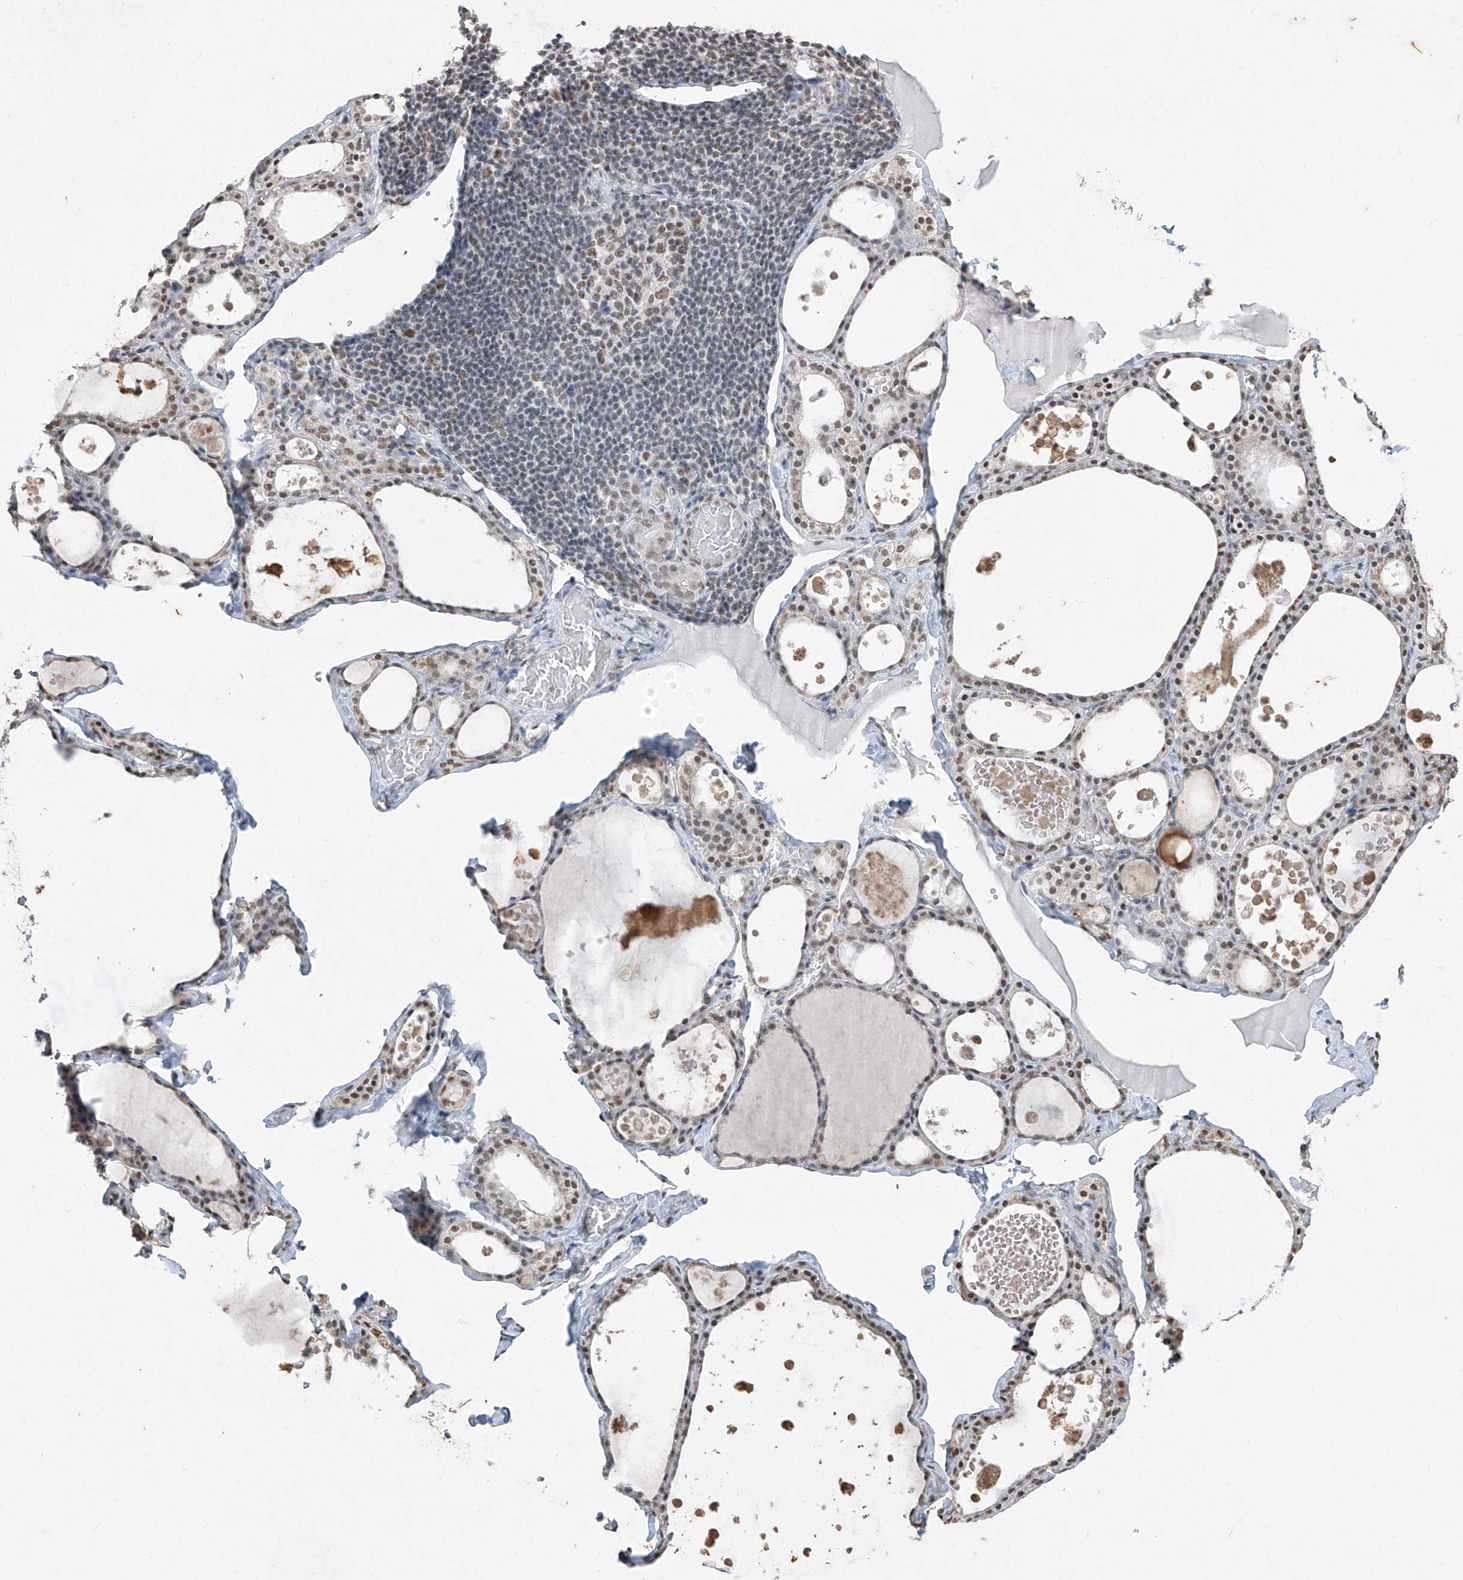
{"staining": {"intensity": "weak", "quantity": "25%-75%", "location": "nuclear"}, "tissue": "thyroid gland", "cell_type": "Glandular cells", "image_type": "normal", "snomed": [{"axis": "morphology", "description": "Normal tissue, NOS"}, {"axis": "topography", "description": "Thyroid gland"}], "caption": "Immunohistochemistry of normal thyroid gland demonstrates low levels of weak nuclear staining in approximately 25%-75% of glandular cells.", "gene": "TFEC", "patient": {"sex": "male", "age": 56}}